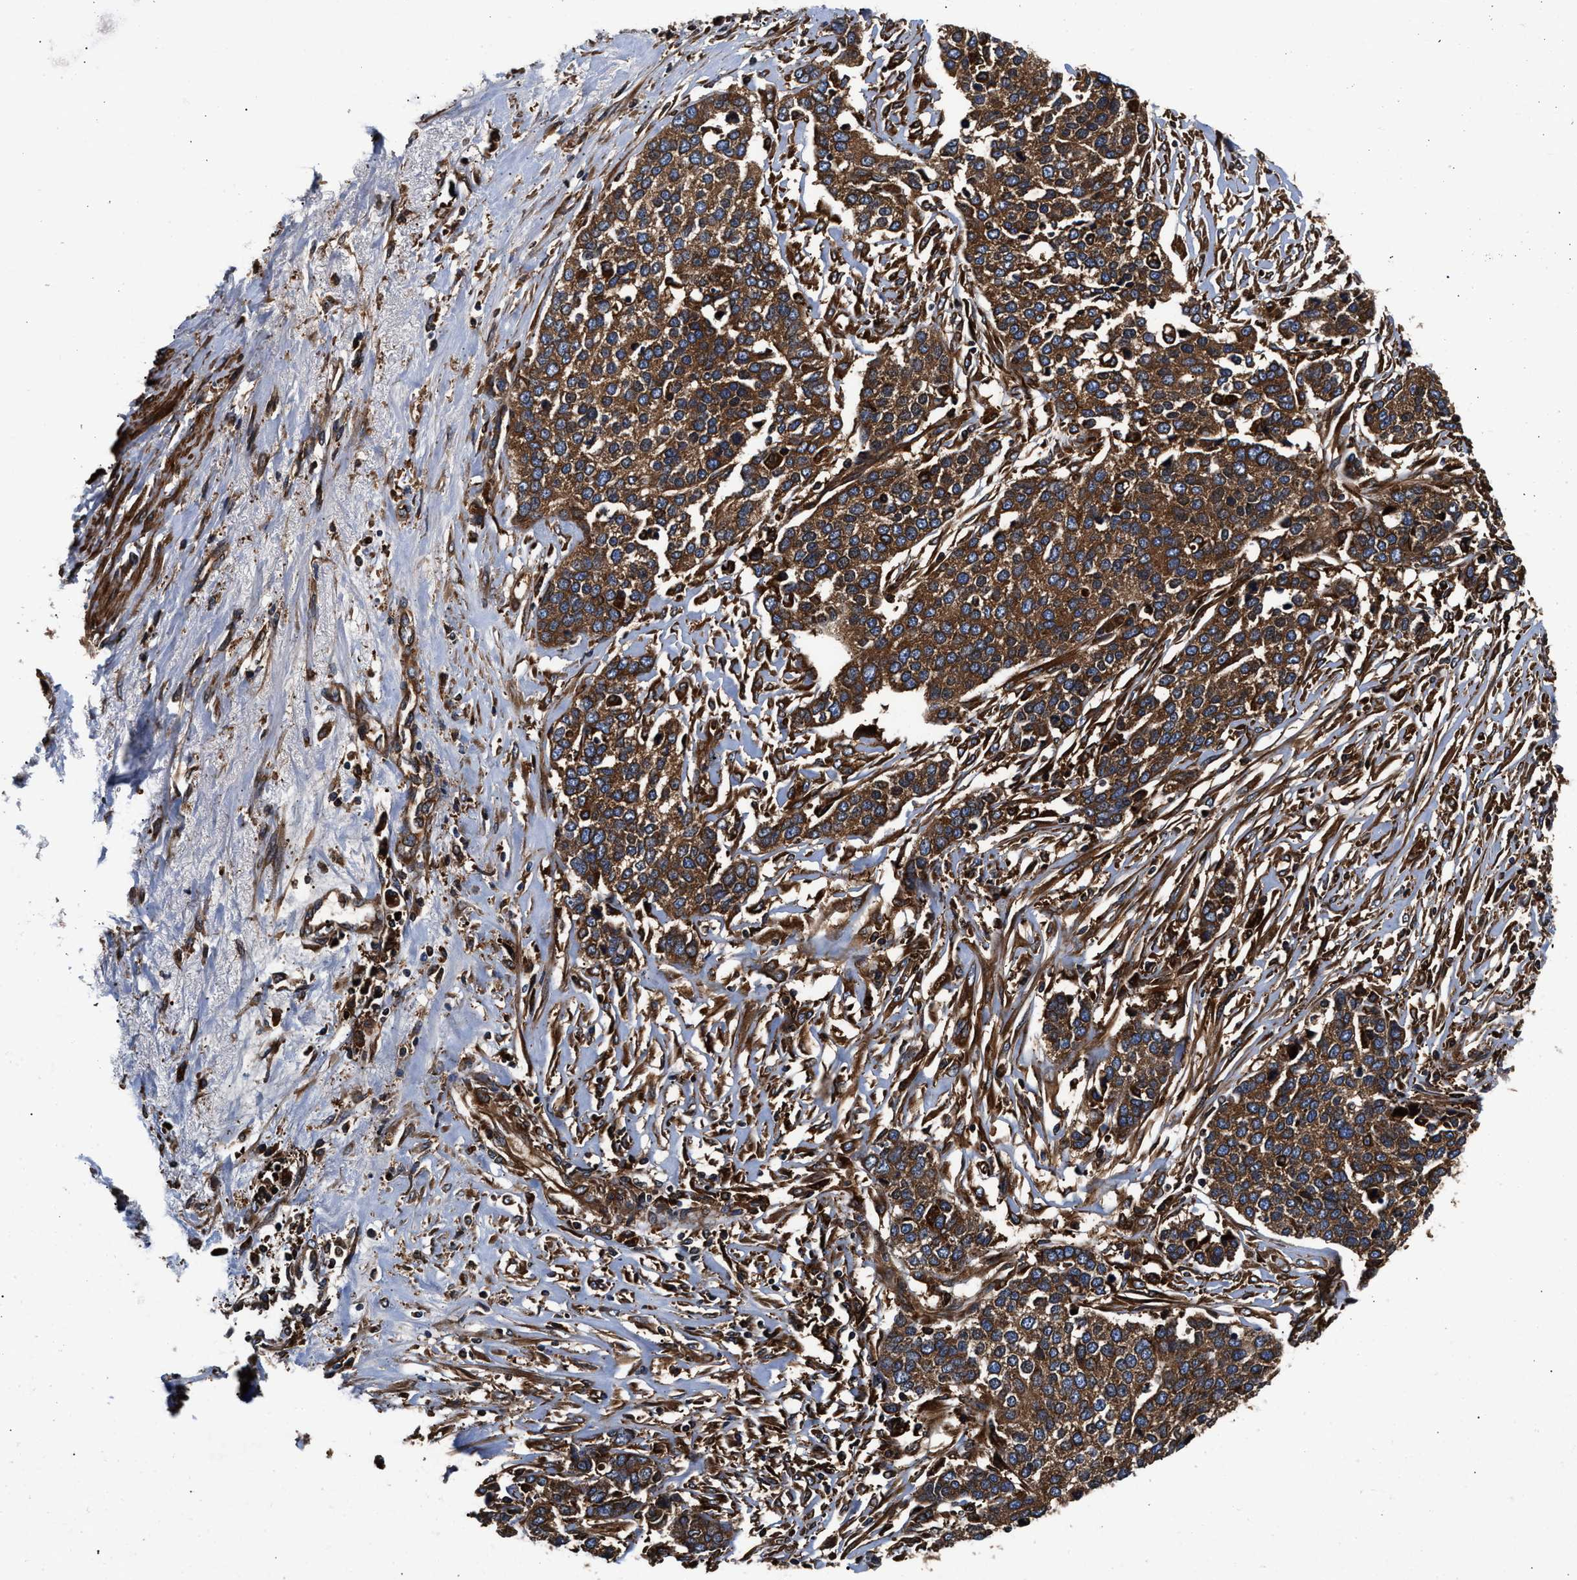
{"staining": {"intensity": "strong", "quantity": ">75%", "location": "cytoplasmic/membranous"}, "tissue": "ovarian cancer", "cell_type": "Tumor cells", "image_type": "cancer", "snomed": [{"axis": "morphology", "description": "Cystadenocarcinoma, serous, NOS"}, {"axis": "topography", "description": "Ovary"}], "caption": "The photomicrograph shows immunohistochemical staining of ovarian serous cystadenocarcinoma. There is strong cytoplasmic/membranous positivity is identified in approximately >75% of tumor cells. Using DAB (3,3'-diaminobenzidine) (brown) and hematoxylin (blue) stains, captured at high magnification using brightfield microscopy.", "gene": "KYAT1", "patient": {"sex": "female", "age": 44}}